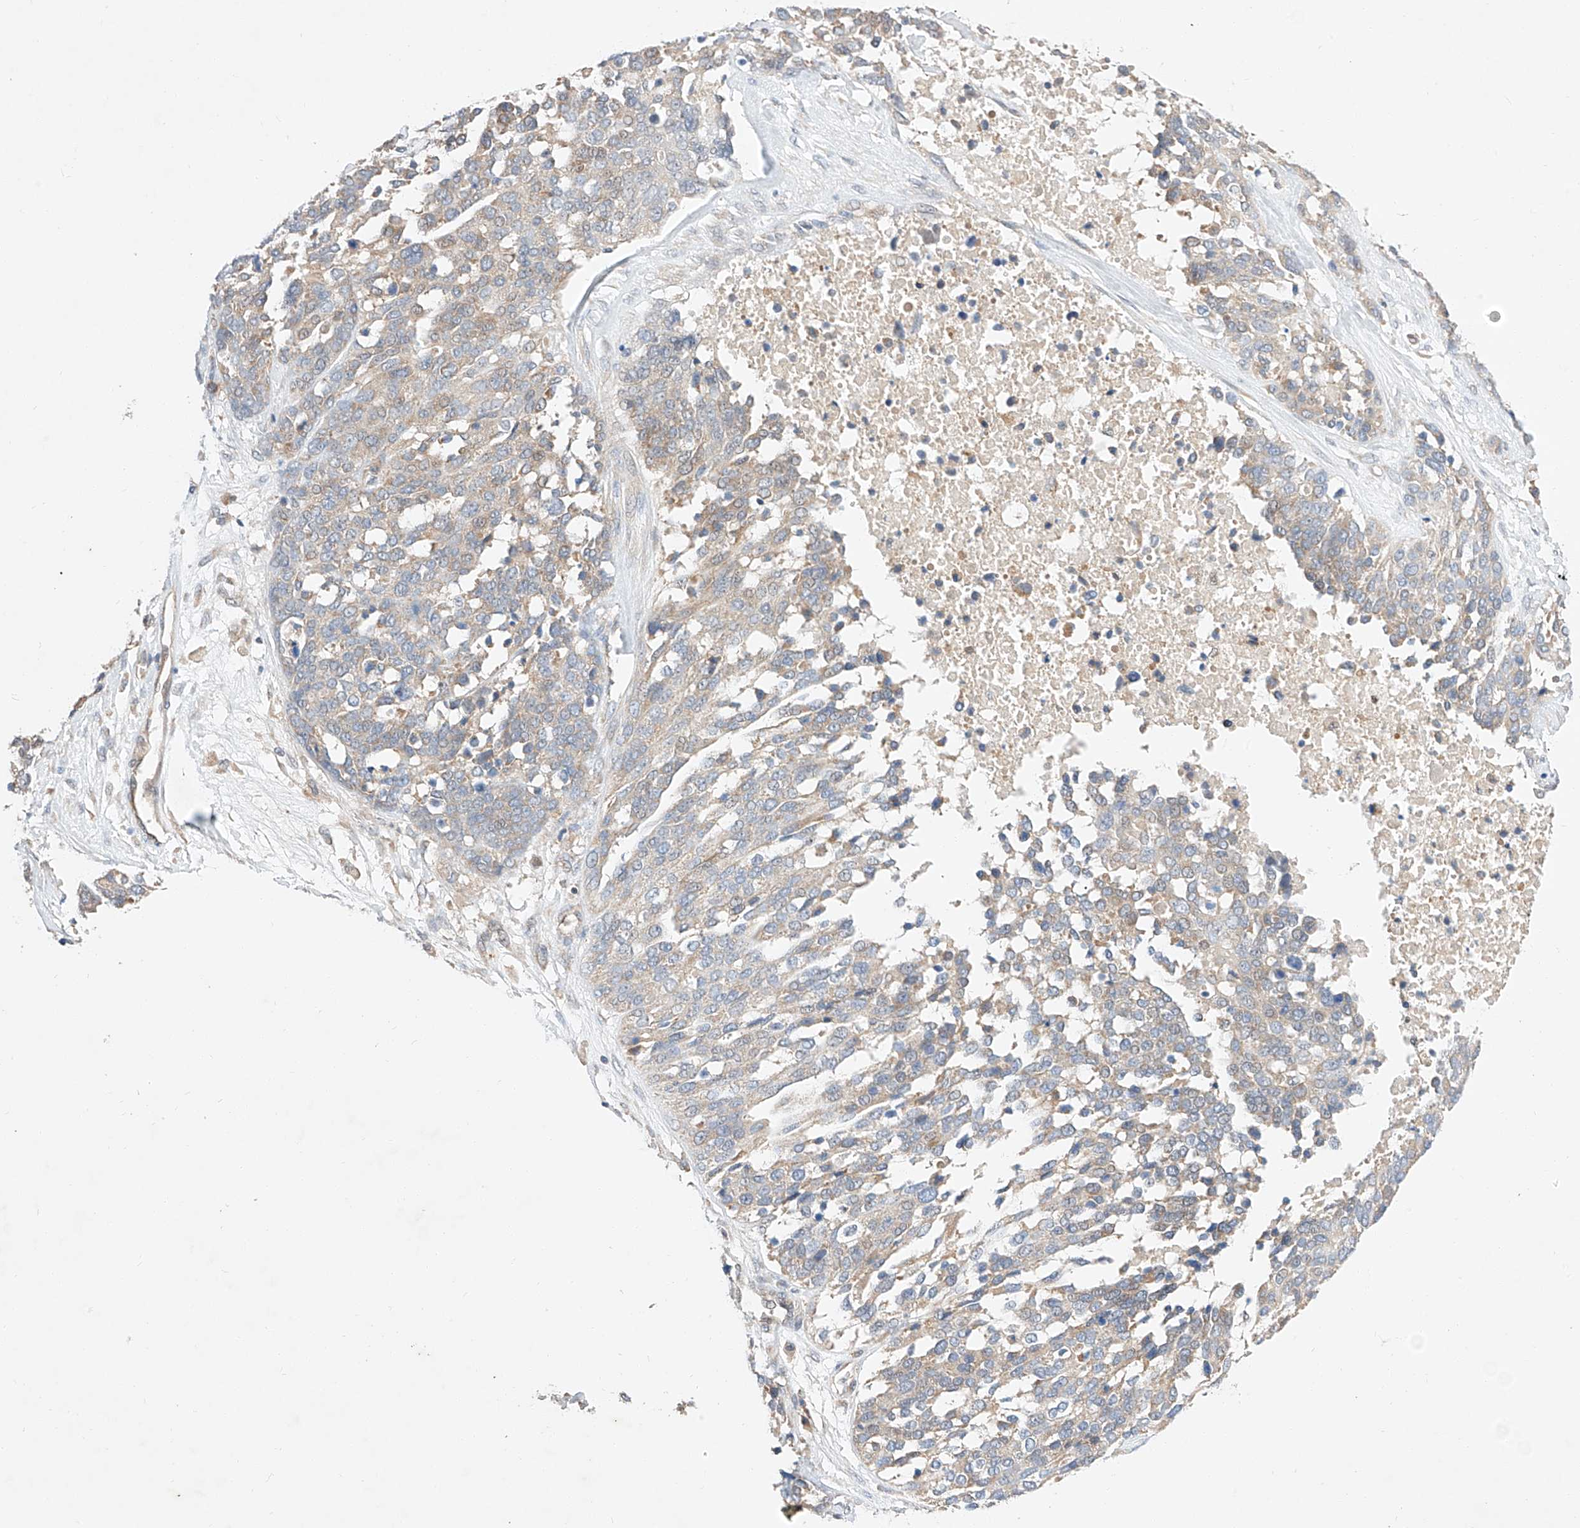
{"staining": {"intensity": "weak", "quantity": "25%-75%", "location": "cytoplasmic/membranous"}, "tissue": "ovarian cancer", "cell_type": "Tumor cells", "image_type": "cancer", "snomed": [{"axis": "morphology", "description": "Cystadenocarcinoma, serous, NOS"}, {"axis": "topography", "description": "Ovary"}], "caption": "High-power microscopy captured an immunohistochemistry (IHC) micrograph of ovarian serous cystadenocarcinoma, revealing weak cytoplasmic/membranous staining in about 25%-75% of tumor cells. (brown staining indicates protein expression, while blue staining denotes nuclei).", "gene": "C6orf118", "patient": {"sex": "female", "age": 44}}